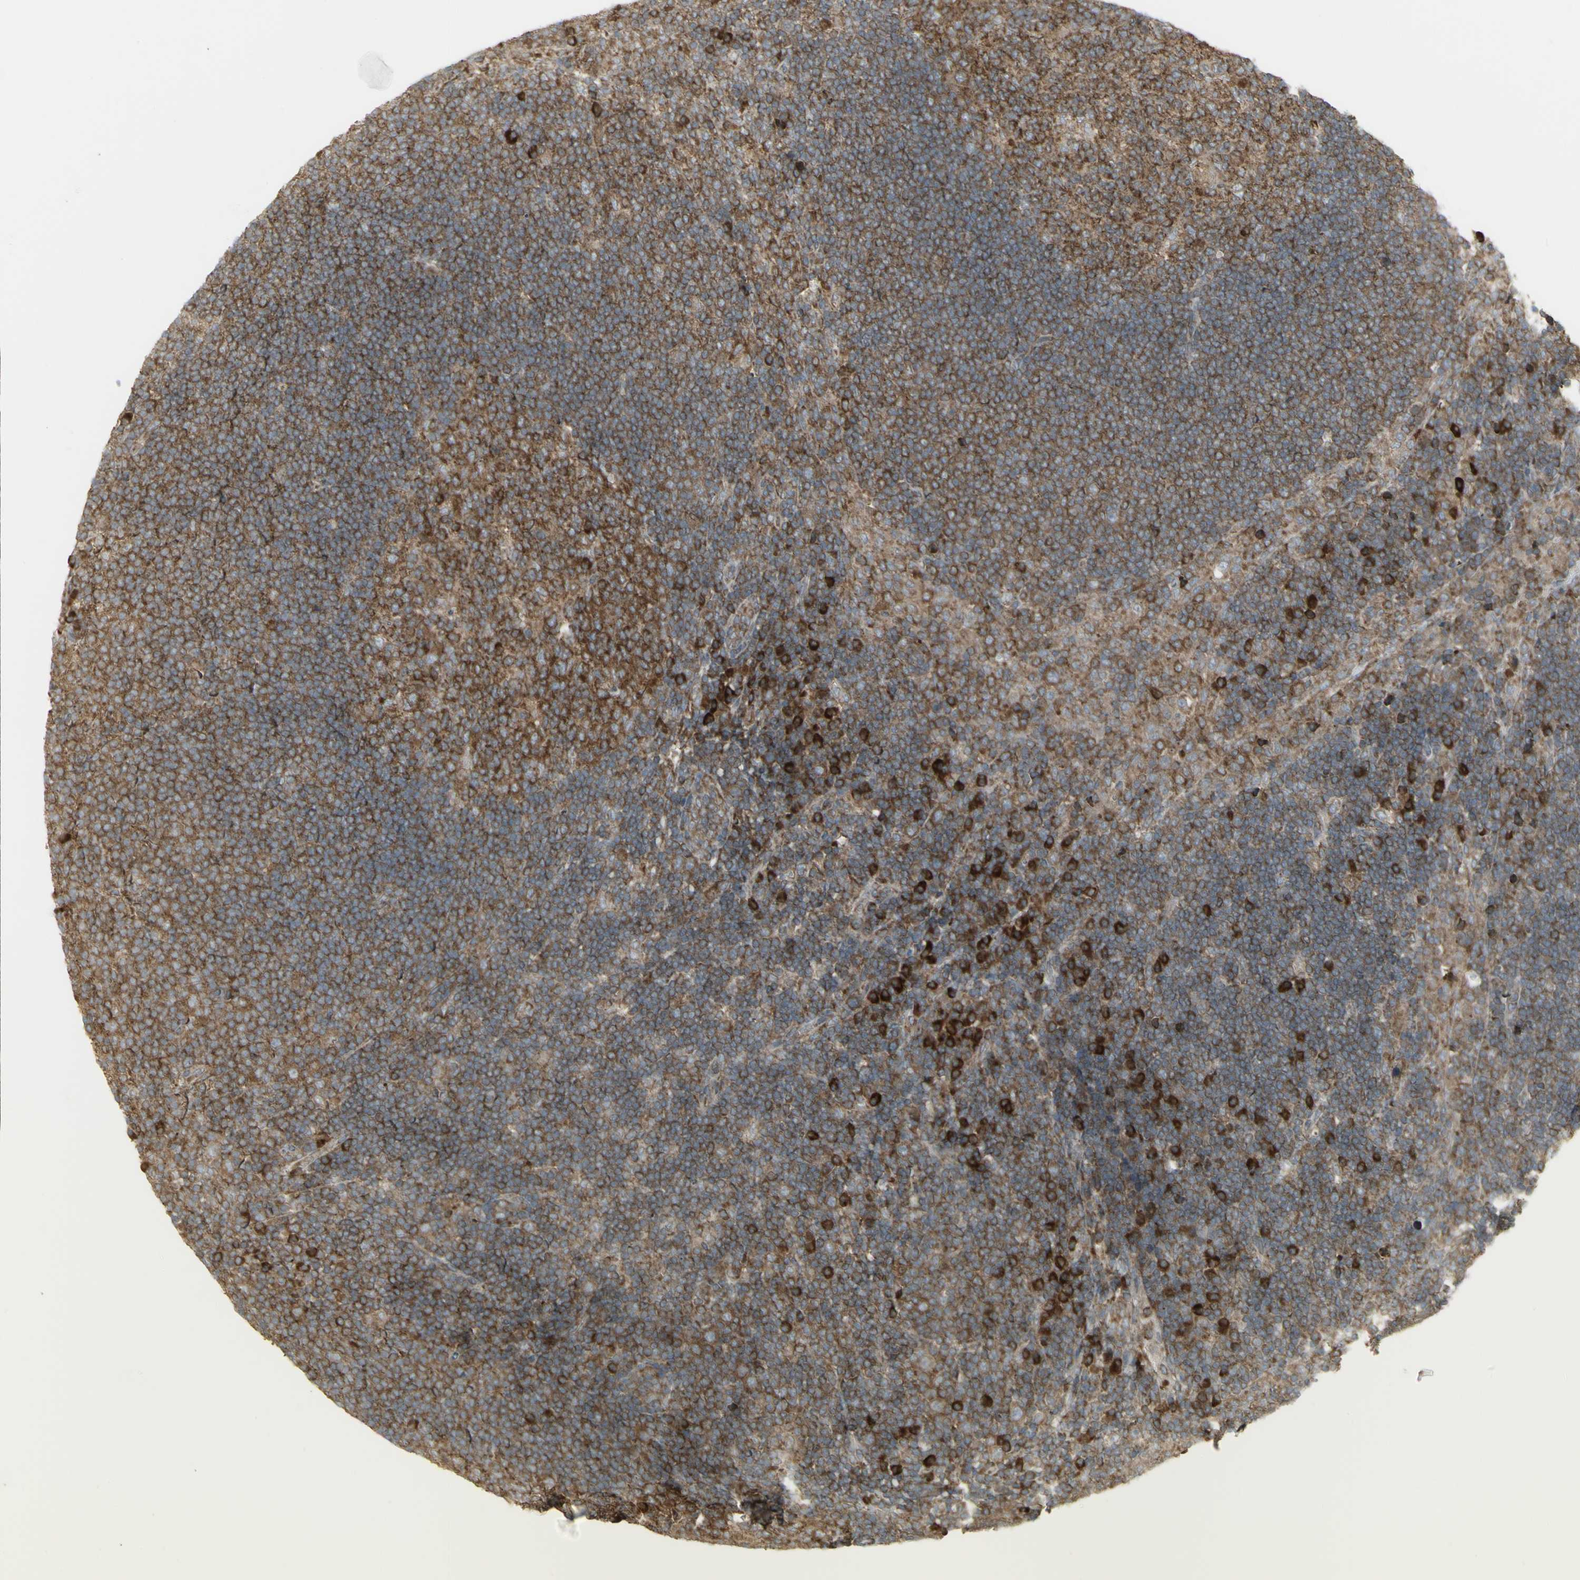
{"staining": {"intensity": "moderate", "quantity": "25%-75%", "location": "cytoplasmic/membranous"}, "tissue": "lymph node", "cell_type": "Germinal center cells", "image_type": "normal", "snomed": [{"axis": "morphology", "description": "Normal tissue, NOS"}, {"axis": "topography", "description": "Lymph node"}], "caption": "Immunohistochemistry (IHC) (DAB) staining of benign human lymph node shows moderate cytoplasmic/membranous protein staining in about 25%-75% of germinal center cells. (Stains: DAB in brown, nuclei in blue, Microscopy: brightfield microscopy at high magnification).", "gene": "FKBP3", "patient": {"sex": "female", "age": 53}}